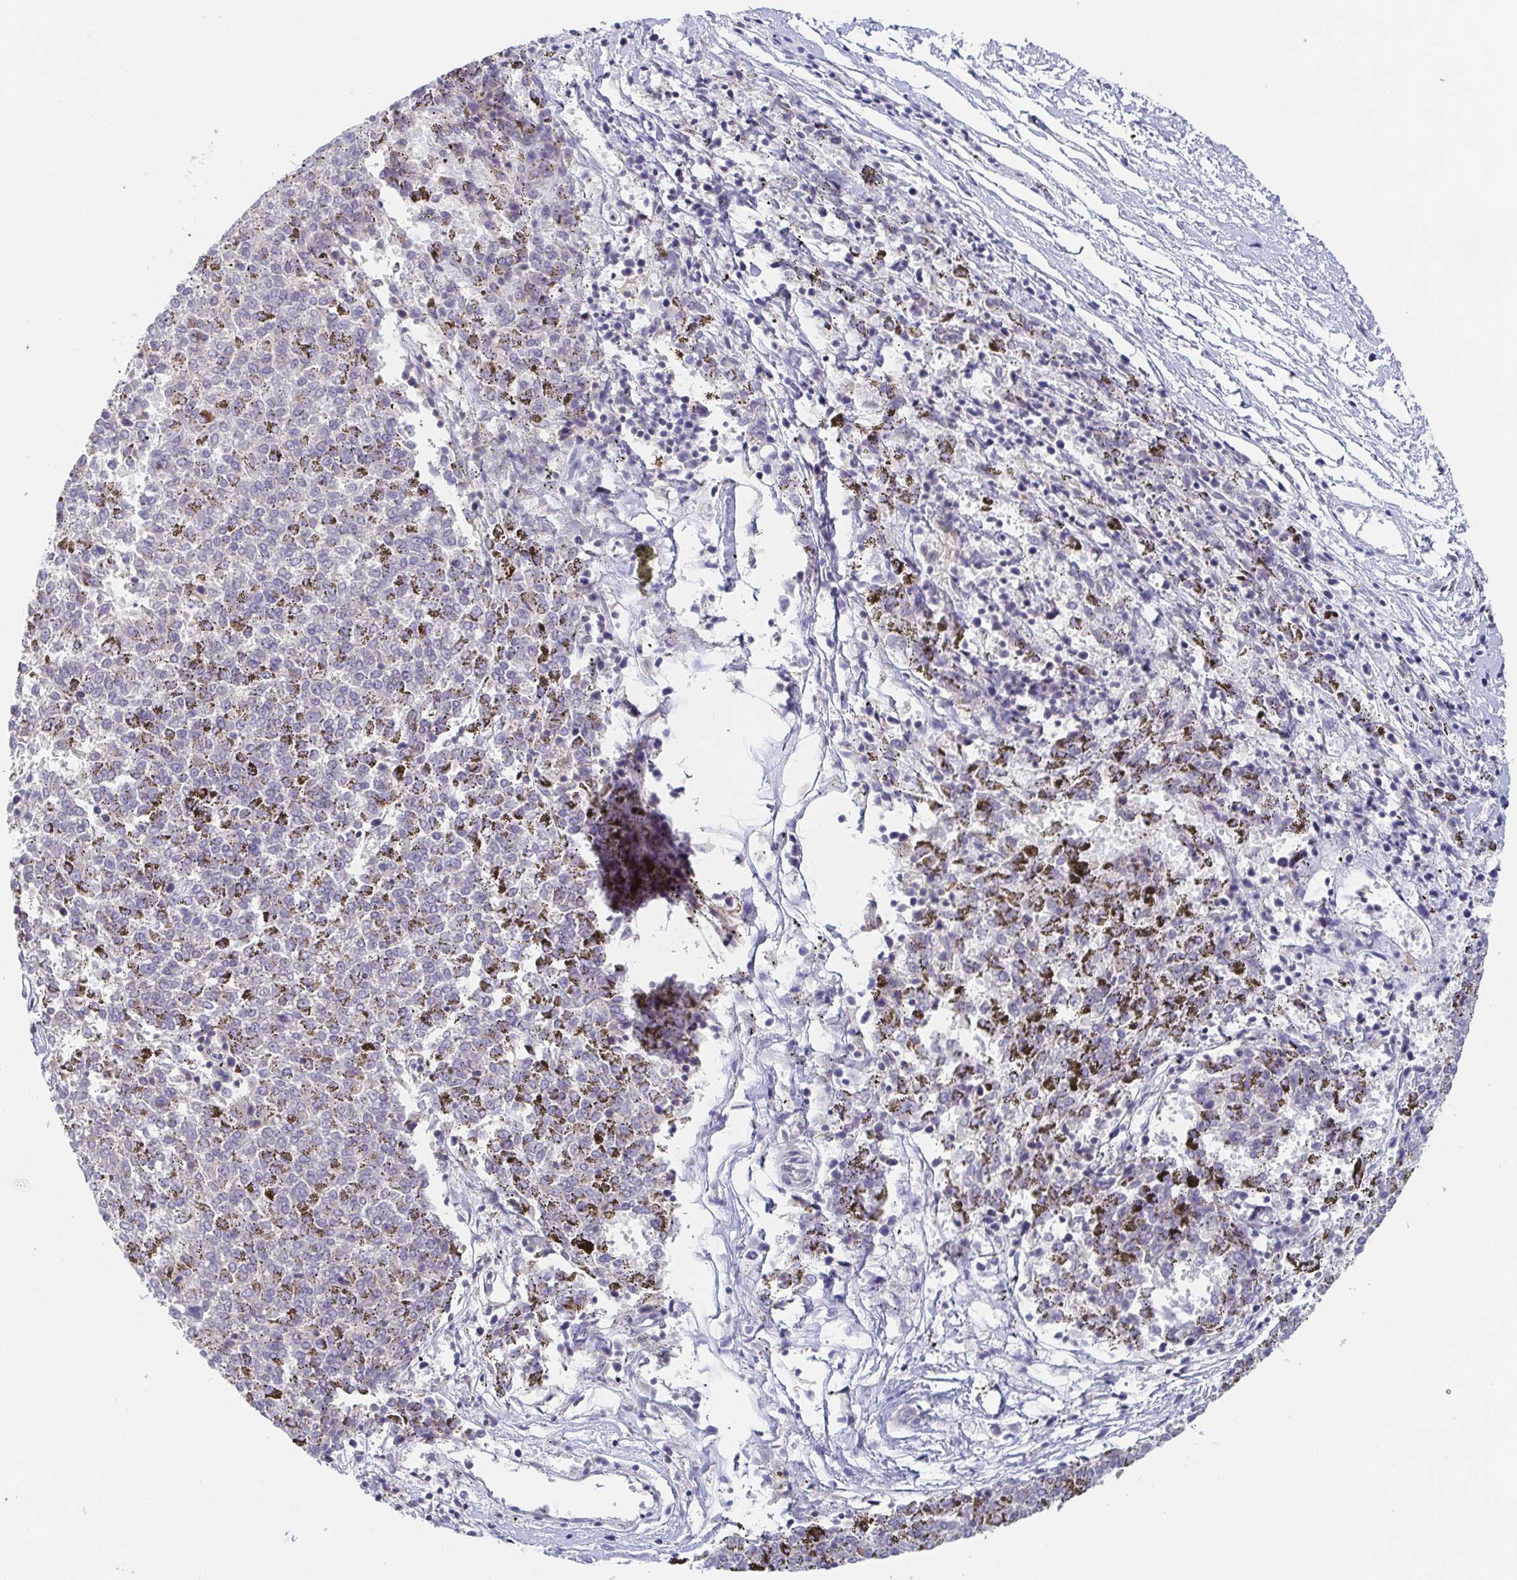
{"staining": {"intensity": "negative", "quantity": "none", "location": "none"}, "tissue": "melanoma", "cell_type": "Tumor cells", "image_type": "cancer", "snomed": [{"axis": "morphology", "description": "Malignant melanoma, NOS"}, {"axis": "topography", "description": "Skin"}], "caption": "Photomicrograph shows no significant protein staining in tumor cells of melanoma.", "gene": "RHOV", "patient": {"sex": "female", "age": 72}}